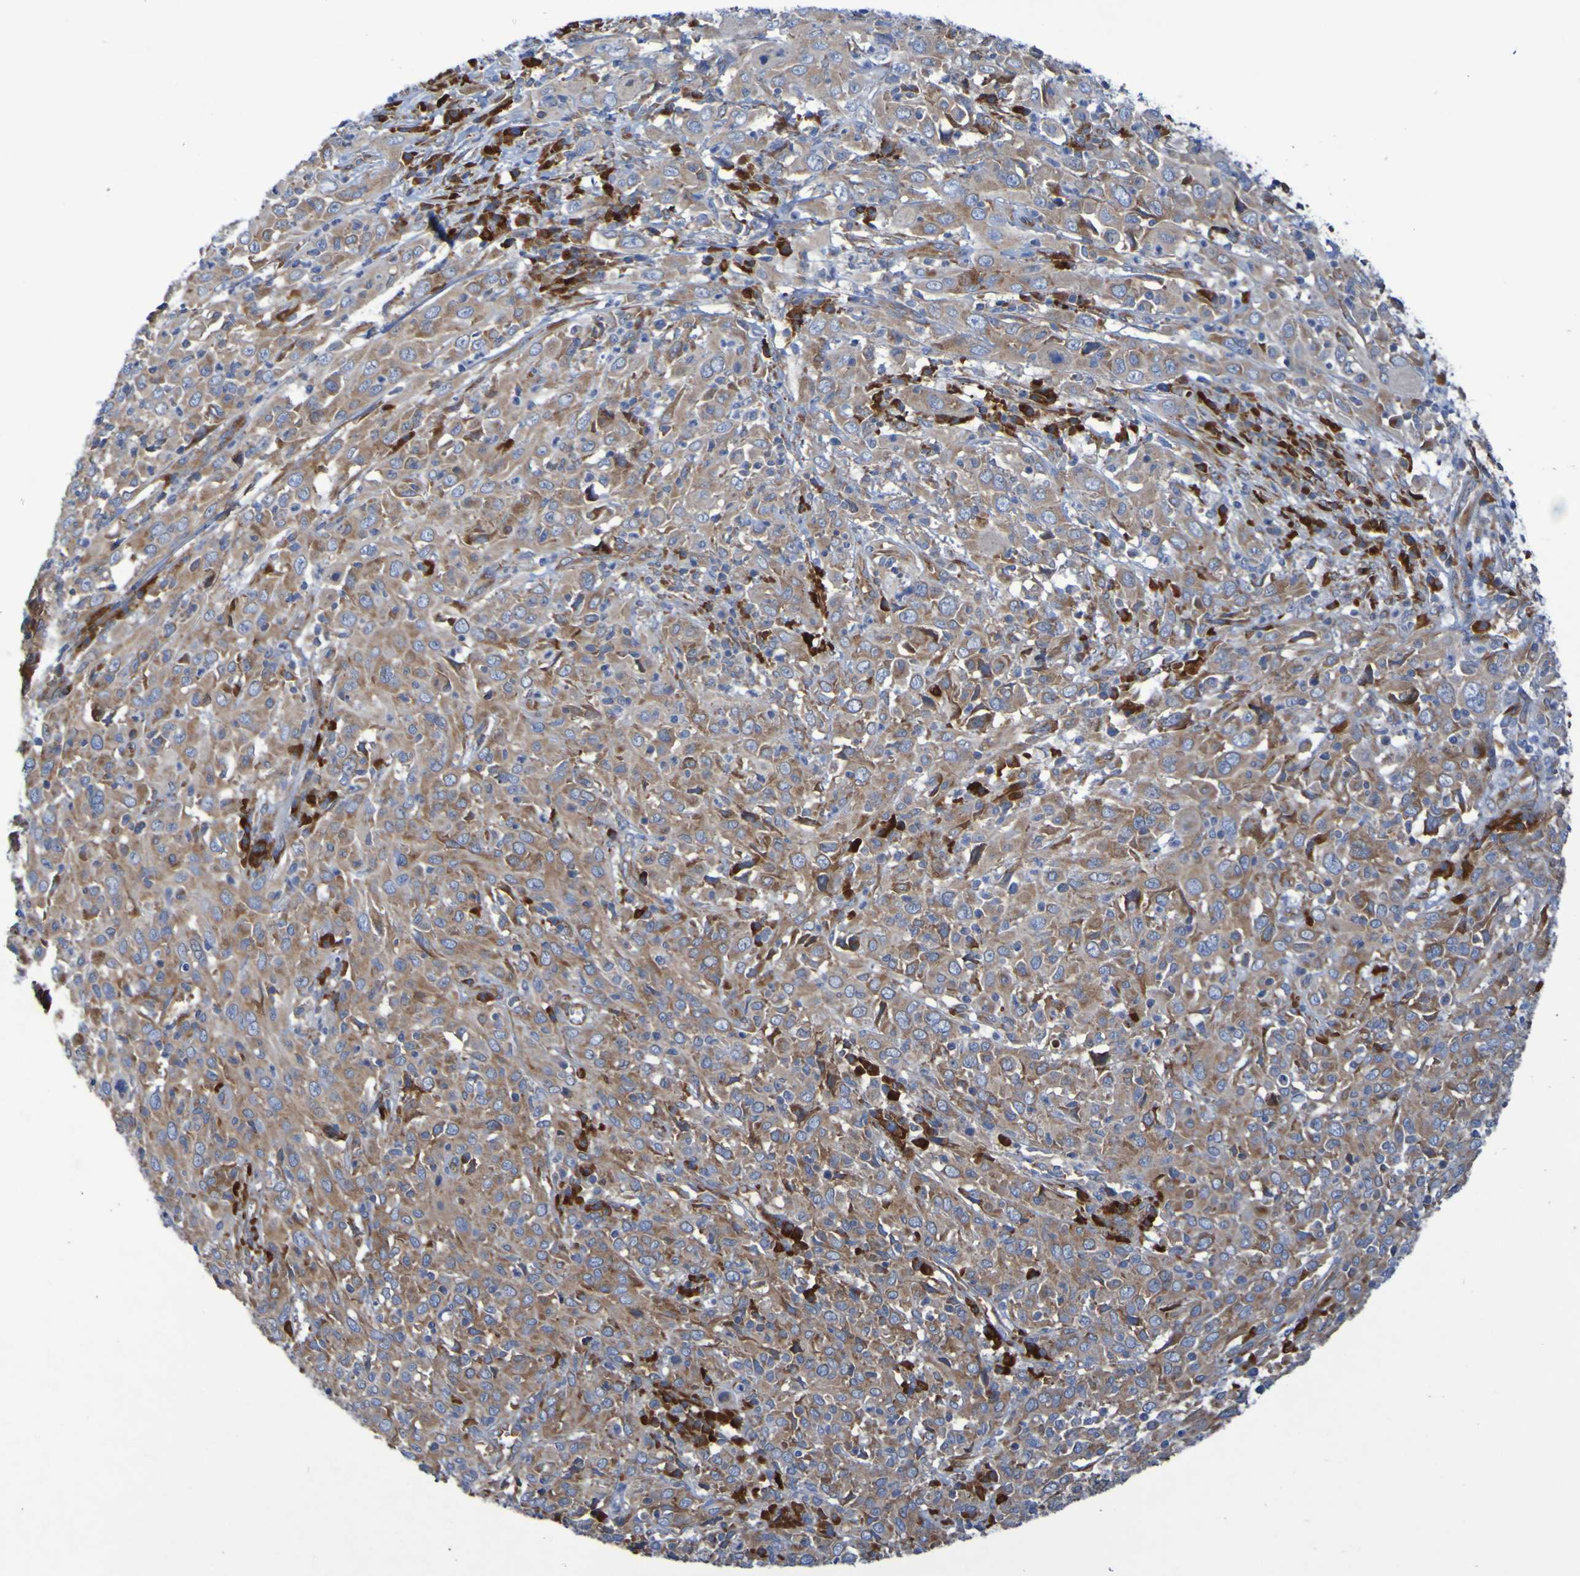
{"staining": {"intensity": "moderate", "quantity": ">75%", "location": "cytoplasmic/membranous"}, "tissue": "cervical cancer", "cell_type": "Tumor cells", "image_type": "cancer", "snomed": [{"axis": "morphology", "description": "Squamous cell carcinoma, NOS"}, {"axis": "topography", "description": "Cervix"}], "caption": "Immunohistochemical staining of cervical cancer (squamous cell carcinoma) displays moderate cytoplasmic/membranous protein staining in about >75% of tumor cells.", "gene": "FKBP3", "patient": {"sex": "female", "age": 46}}